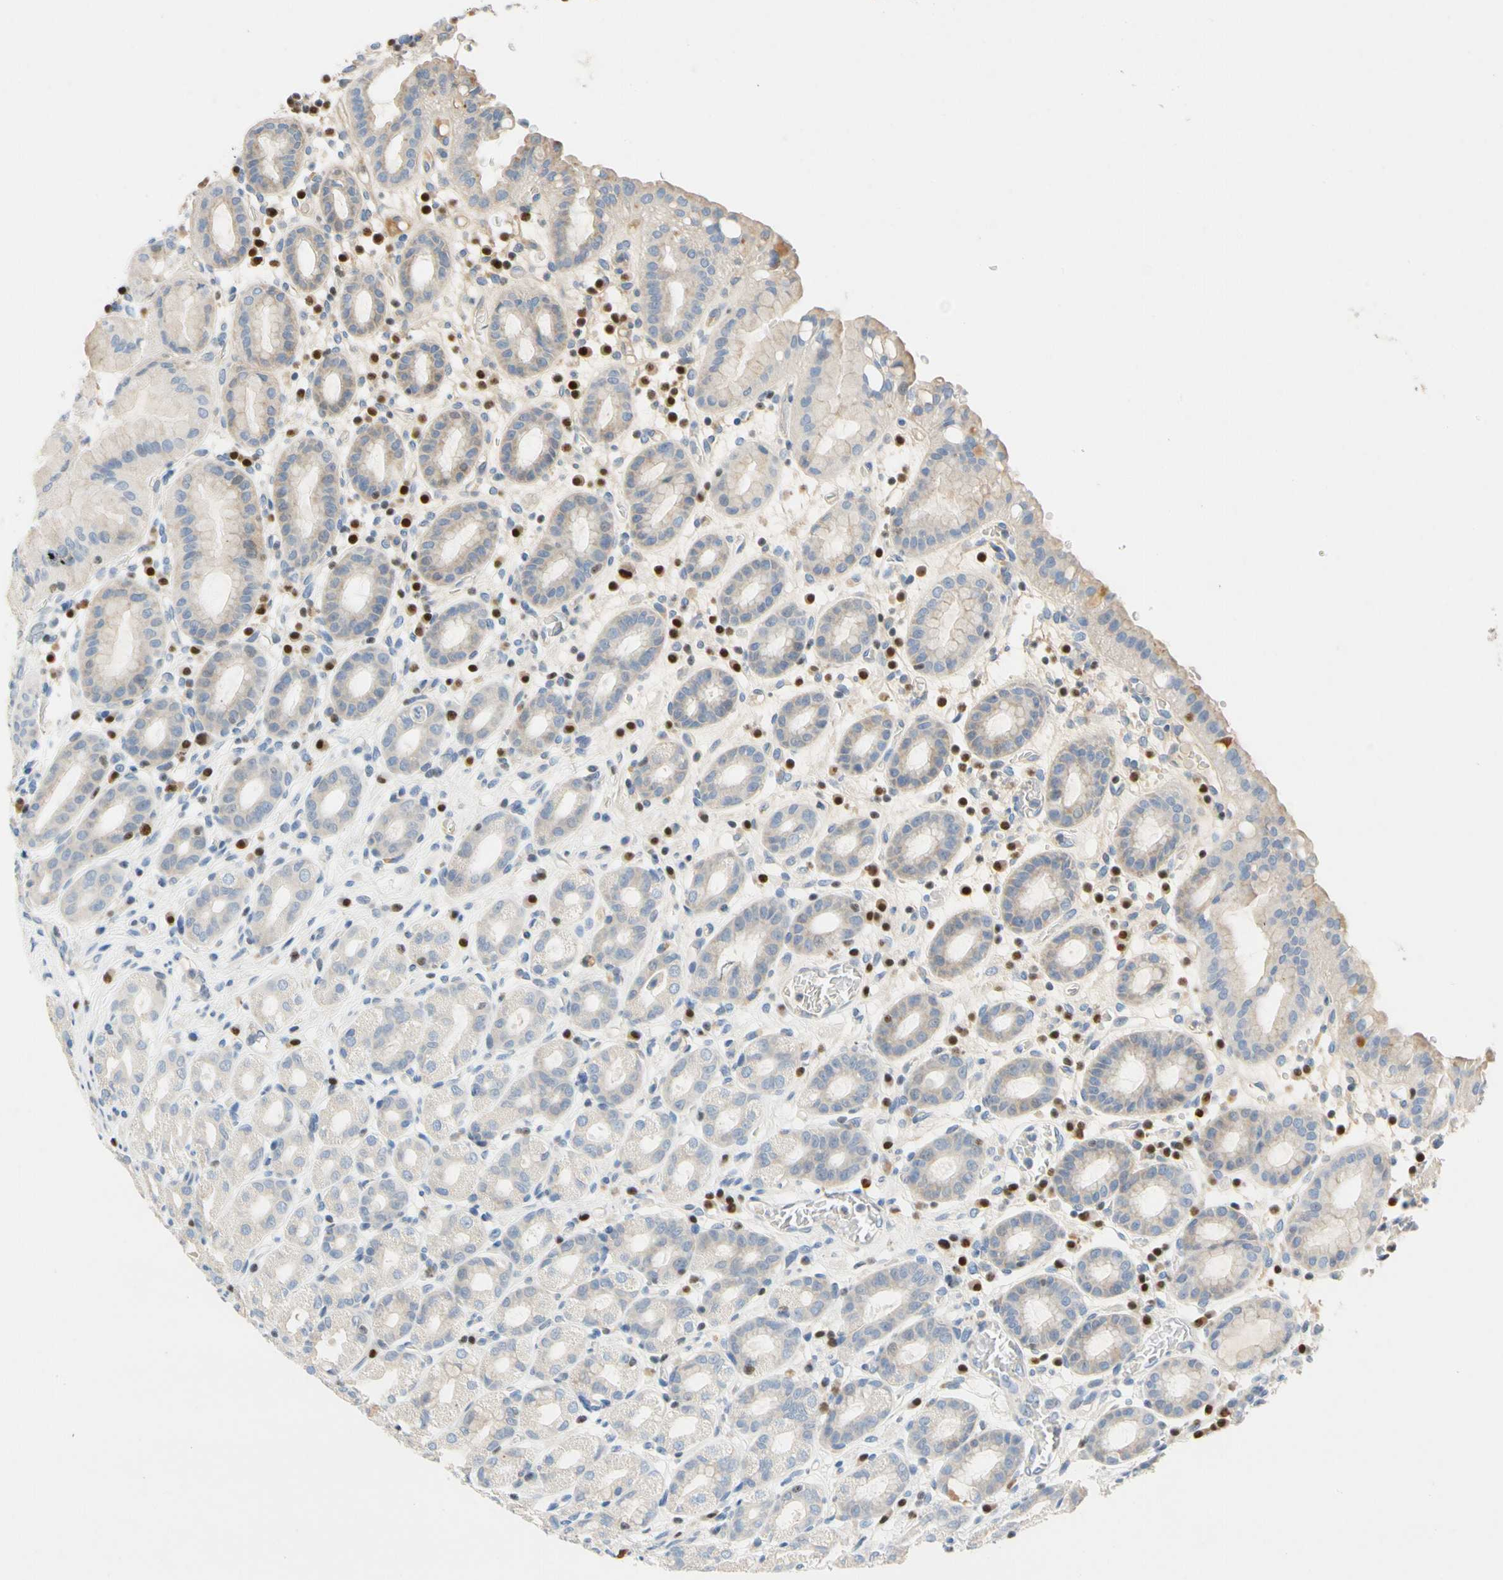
{"staining": {"intensity": "weak", "quantity": "<25%", "location": "cytoplasmic/membranous"}, "tissue": "stomach", "cell_type": "Glandular cells", "image_type": "normal", "snomed": [{"axis": "morphology", "description": "Normal tissue, NOS"}, {"axis": "topography", "description": "Stomach, upper"}], "caption": "The micrograph displays no staining of glandular cells in unremarkable stomach. (Stains: DAB immunohistochemistry with hematoxylin counter stain, Microscopy: brightfield microscopy at high magnification).", "gene": "SP140", "patient": {"sex": "male", "age": 68}}